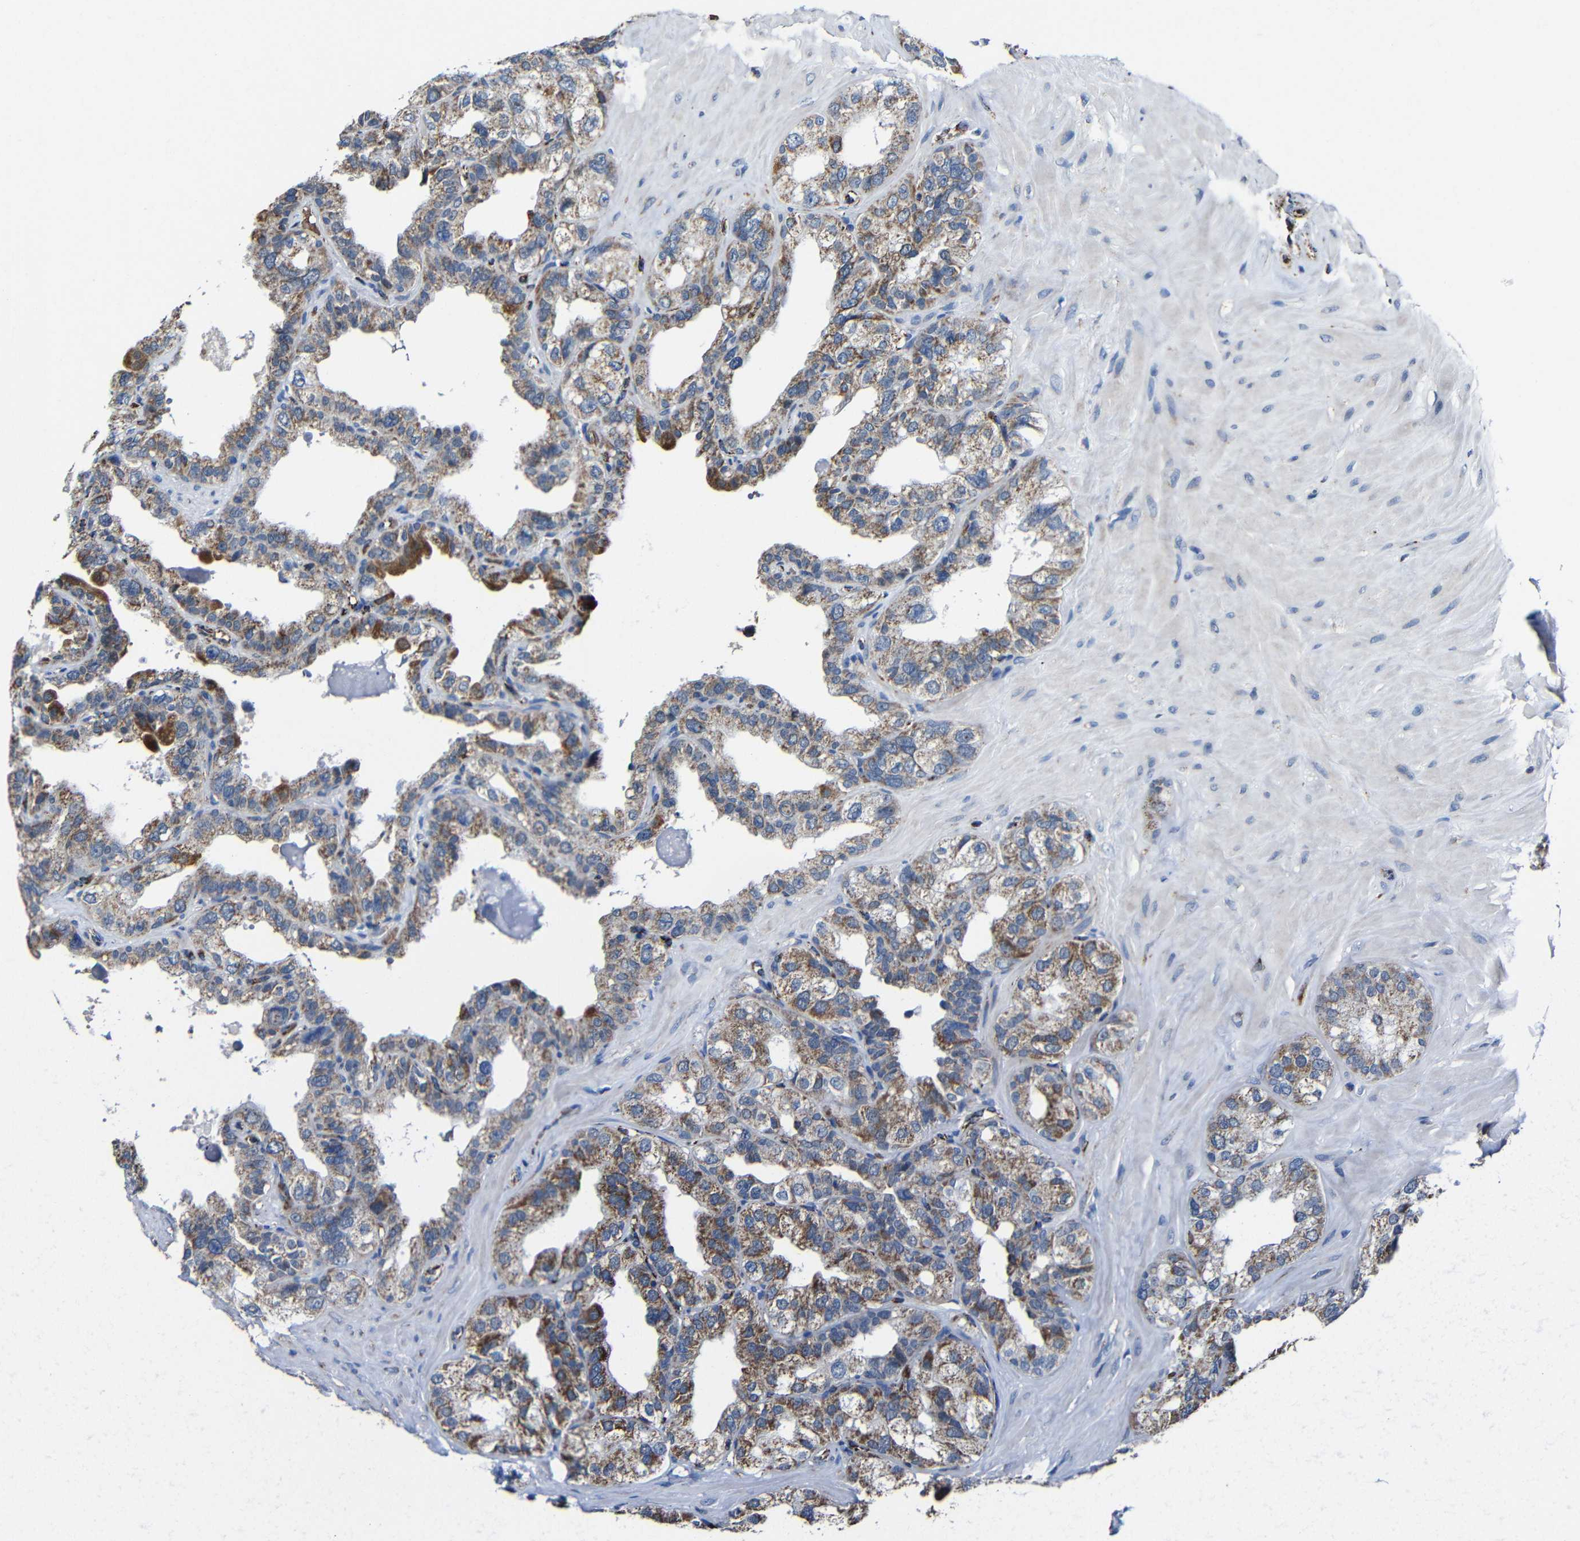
{"staining": {"intensity": "moderate", "quantity": ">75%", "location": "cytoplasmic/membranous"}, "tissue": "seminal vesicle", "cell_type": "Glandular cells", "image_type": "normal", "snomed": [{"axis": "morphology", "description": "Normal tissue, NOS"}, {"axis": "topography", "description": "Seminal veicle"}], "caption": "The photomicrograph demonstrates a brown stain indicating the presence of a protein in the cytoplasmic/membranous of glandular cells in seminal vesicle. The staining is performed using DAB brown chromogen to label protein expression. The nuclei are counter-stained blue using hematoxylin.", "gene": "CA5B", "patient": {"sex": "male", "age": 68}}